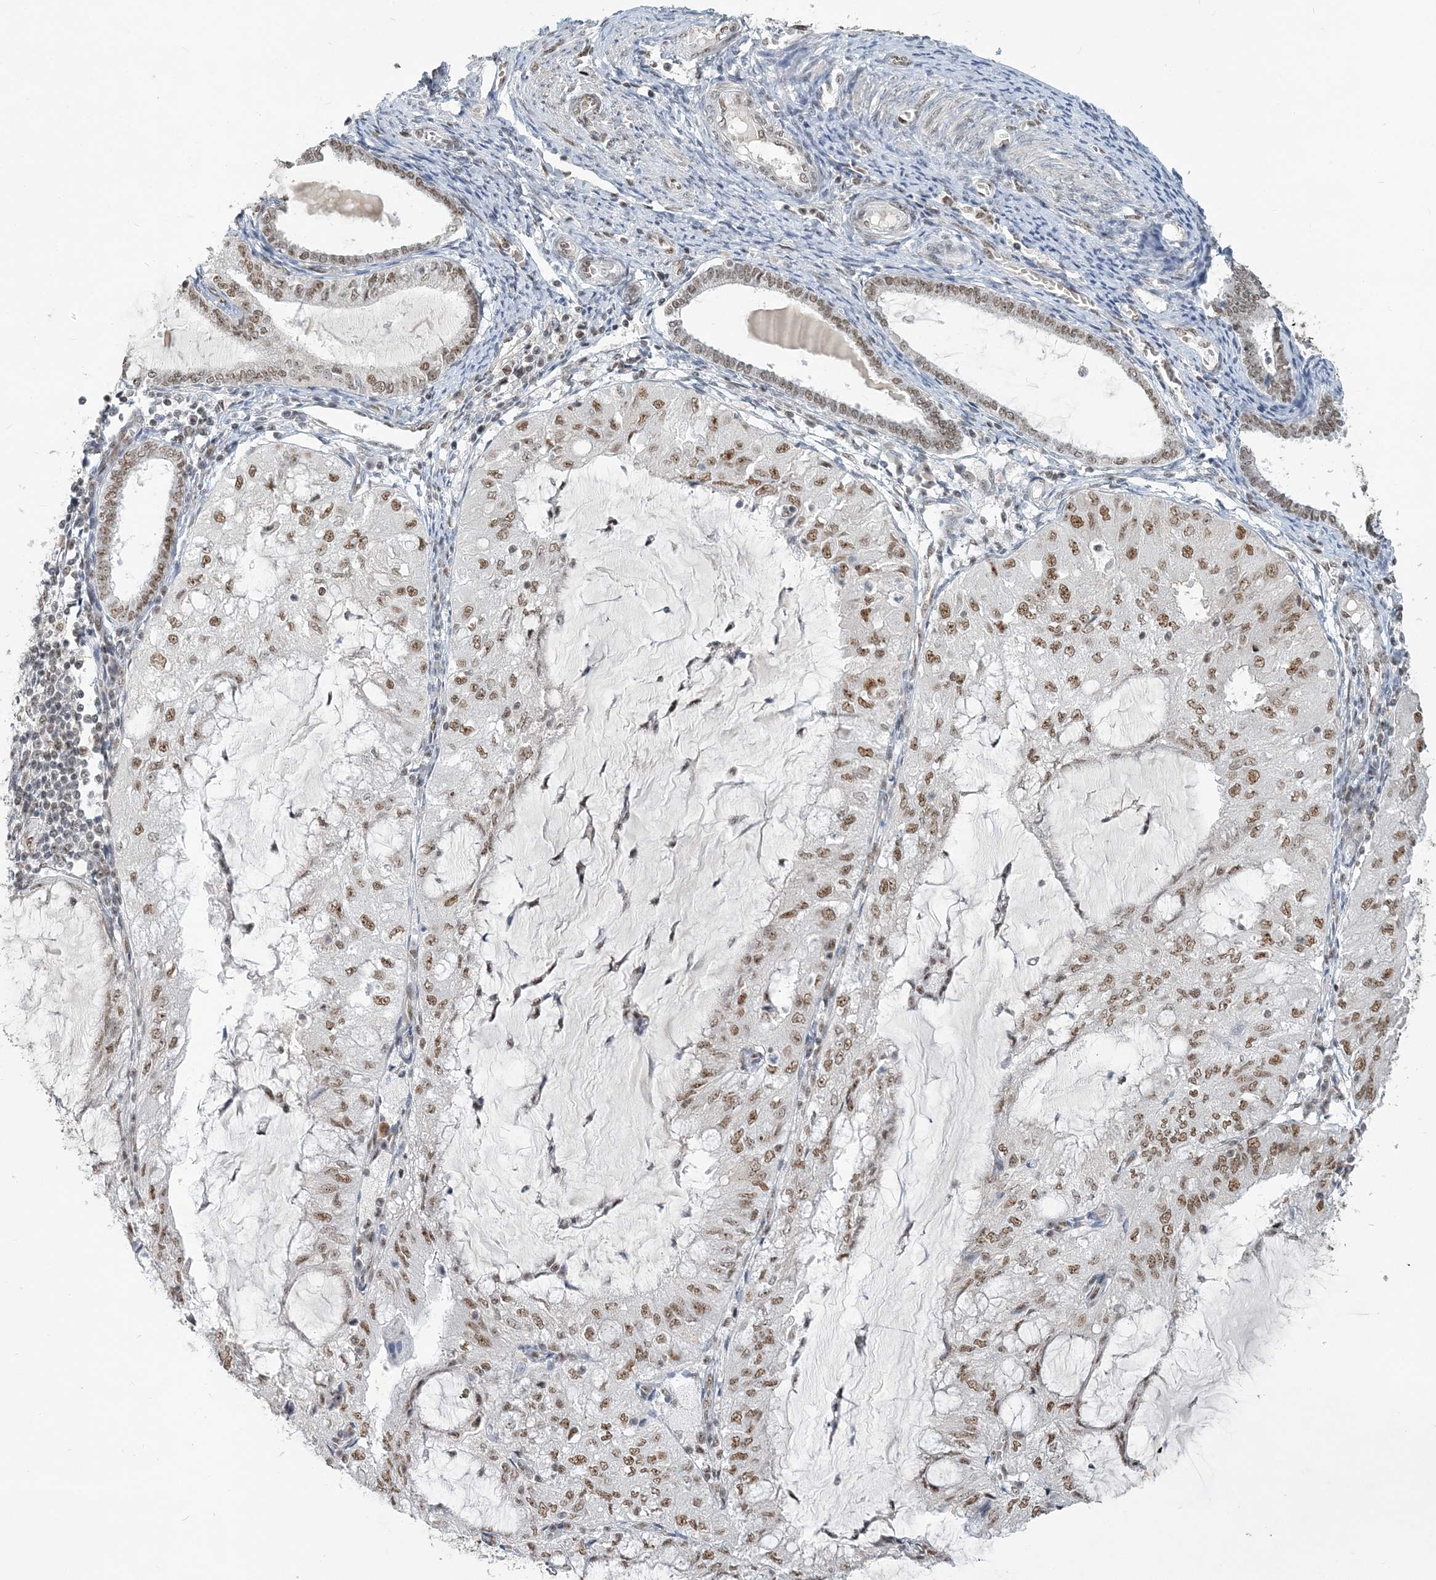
{"staining": {"intensity": "moderate", "quantity": ">75%", "location": "nuclear"}, "tissue": "endometrial cancer", "cell_type": "Tumor cells", "image_type": "cancer", "snomed": [{"axis": "morphology", "description": "Adenocarcinoma, NOS"}, {"axis": "topography", "description": "Endometrium"}], "caption": "Moderate nuclear expression for a protein is identified in approximately >75% of tumor cells of endometrial adenocarcinoma using immunohistochemistry.", "gene": "PLRG1", "patient": {"sex": "female", "age": 81}}